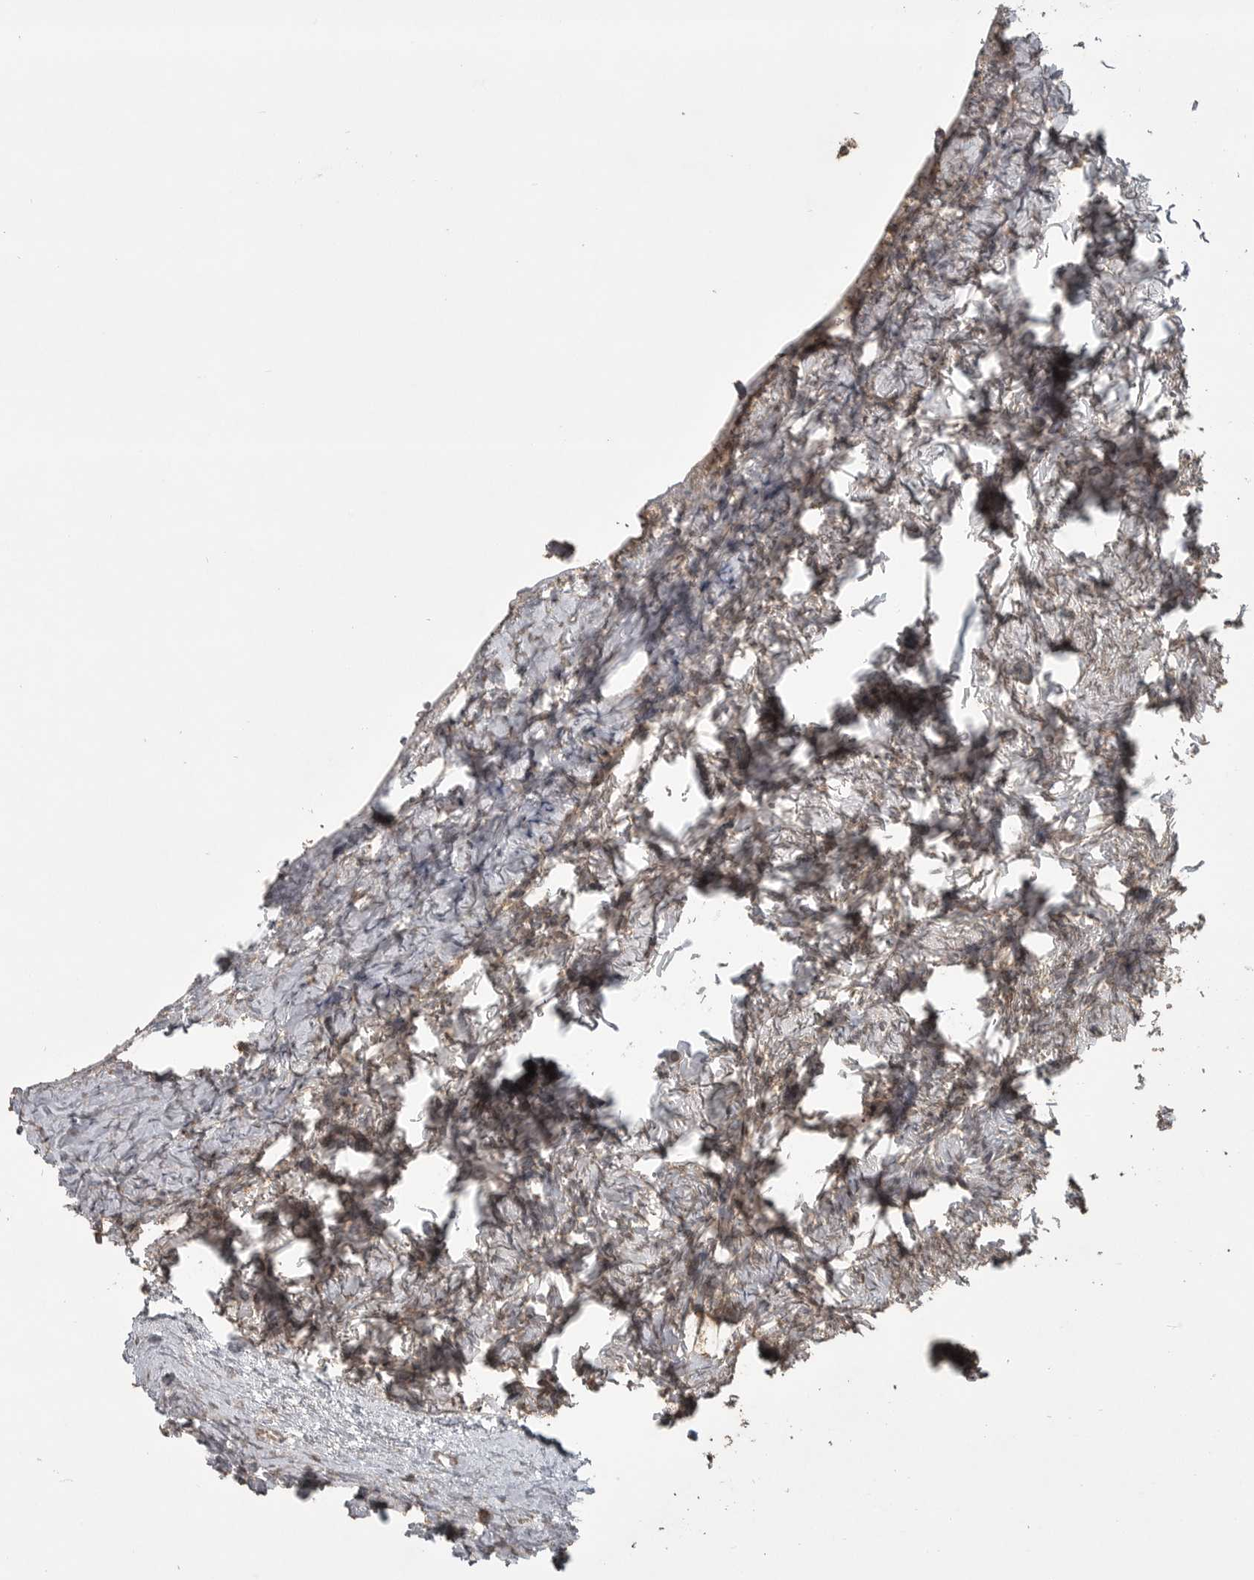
{"staining": {"intensity": "moderate", "quantity": ">75%", "location": "cytoplasmic/membranous"}, "tissue": "ovary", "cell_type": "Follicle cells", "image_type": "normal", "snomed": [{"axis": "morphology", "description": "Normal tissue, NOS"}, {"axis": "topography", "description": "Ovary"}], "caption": "Immunohistochemical staining of benign ovary shows moderate cytoplasmic/membranous protein expression in about >75% of follicle cells. The staining is performed using DAB brown chromogen to label protein expression. The nuclei are counter-stained blue using hematoxylin.", "gene": "LLGL1", "patient": {"sex": "female", "age": 27}}